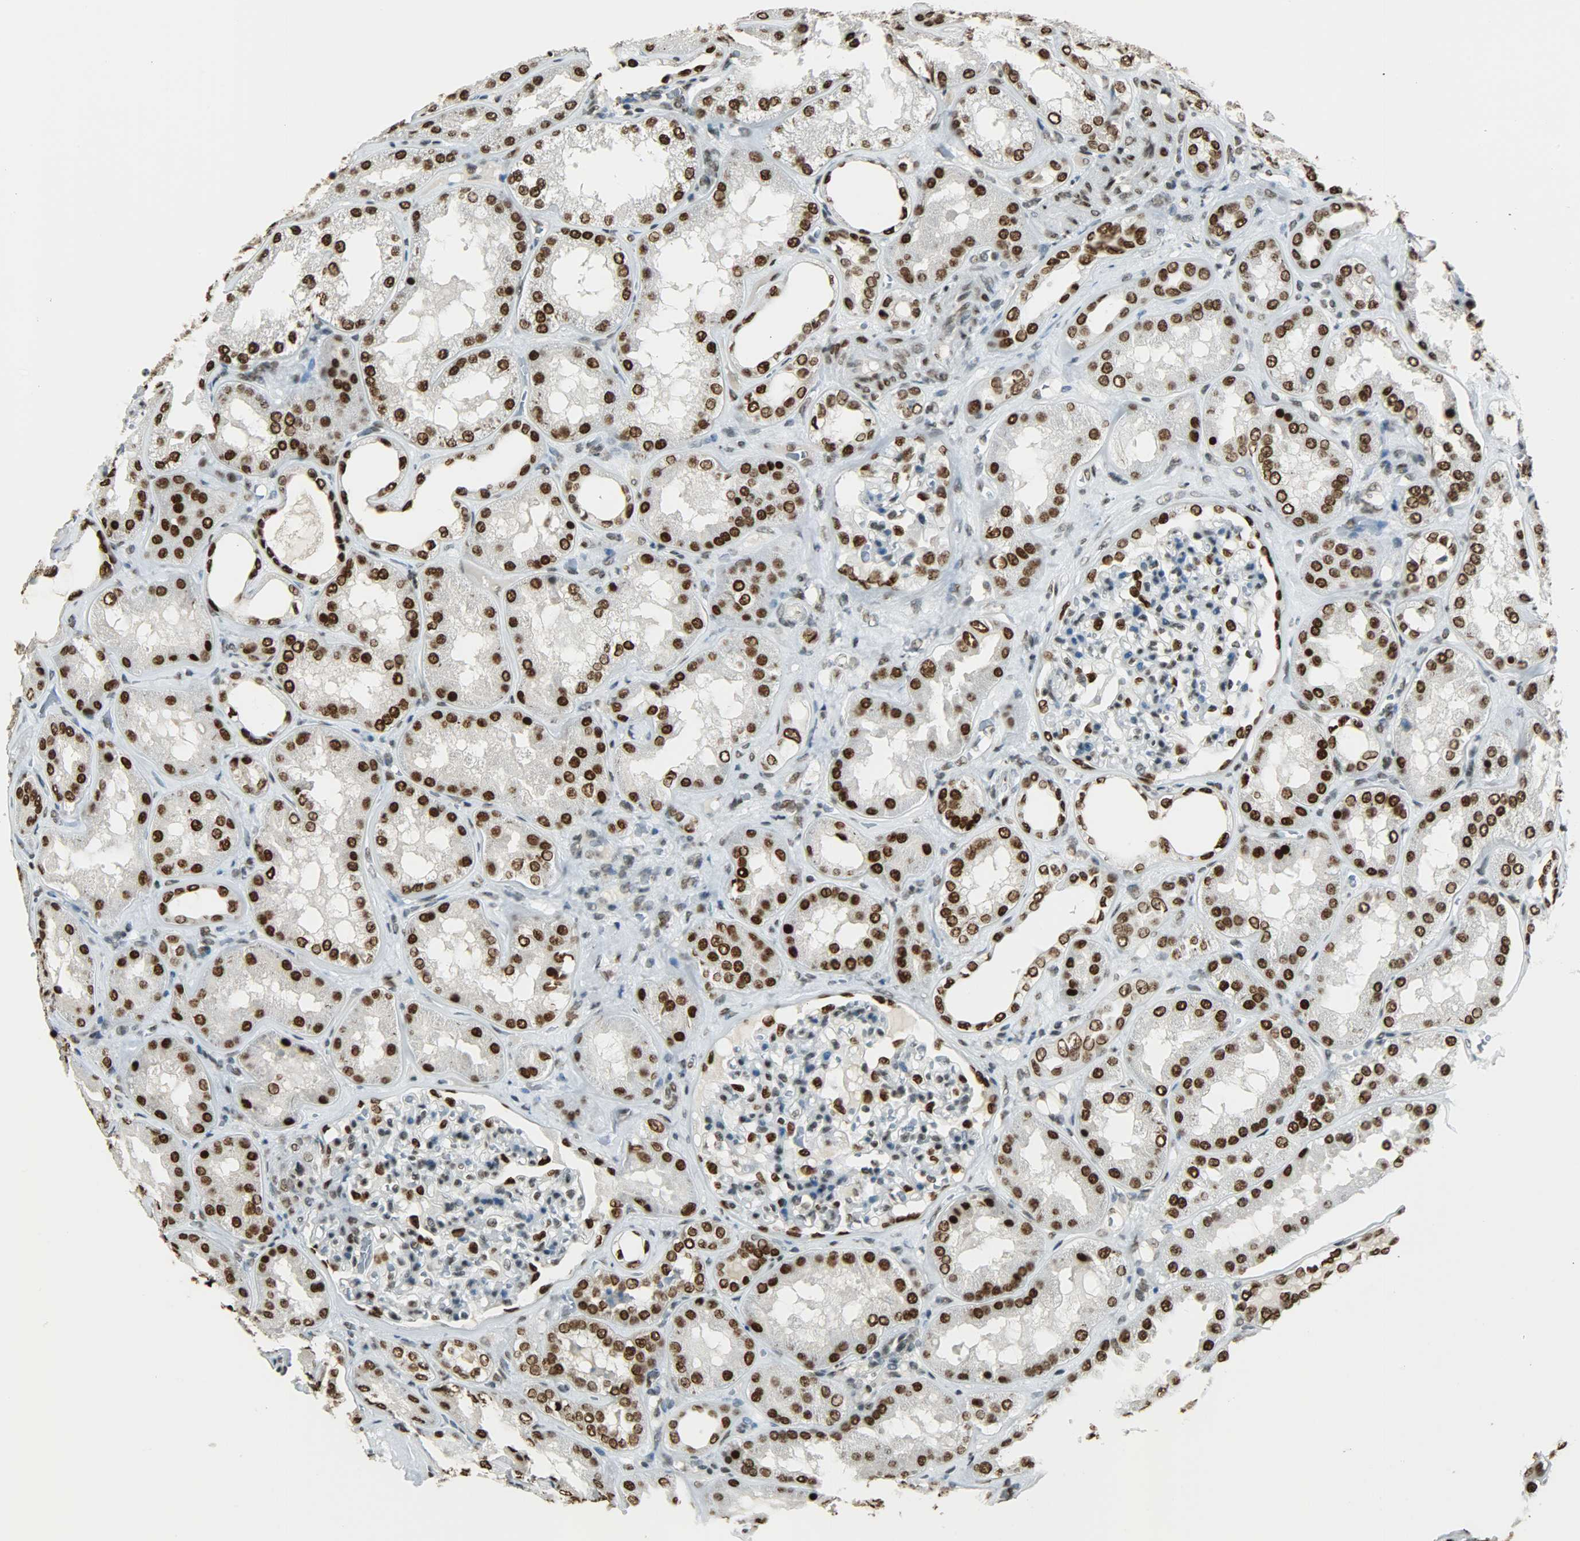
{"staining": {"intensity": "strong", "quantity": "<25%", "location": "nuclear"}, "tissue": "kidney", "cell_type": "Cells in glomeruli", "image_type": "normal", "snomed": [{"axis": "morphology", "description": "Normal tissue, NOS"}, {"axis": "topography", "description": "Kidney"}], "caption": "Strong nuclear staining is appreciated in approximately <25% of cells in glomeruli in unremarkable kidney. Nuclei are stained in blue.", "gene": "MYEF2", "patient": {"sex": "female", "age": 56}}